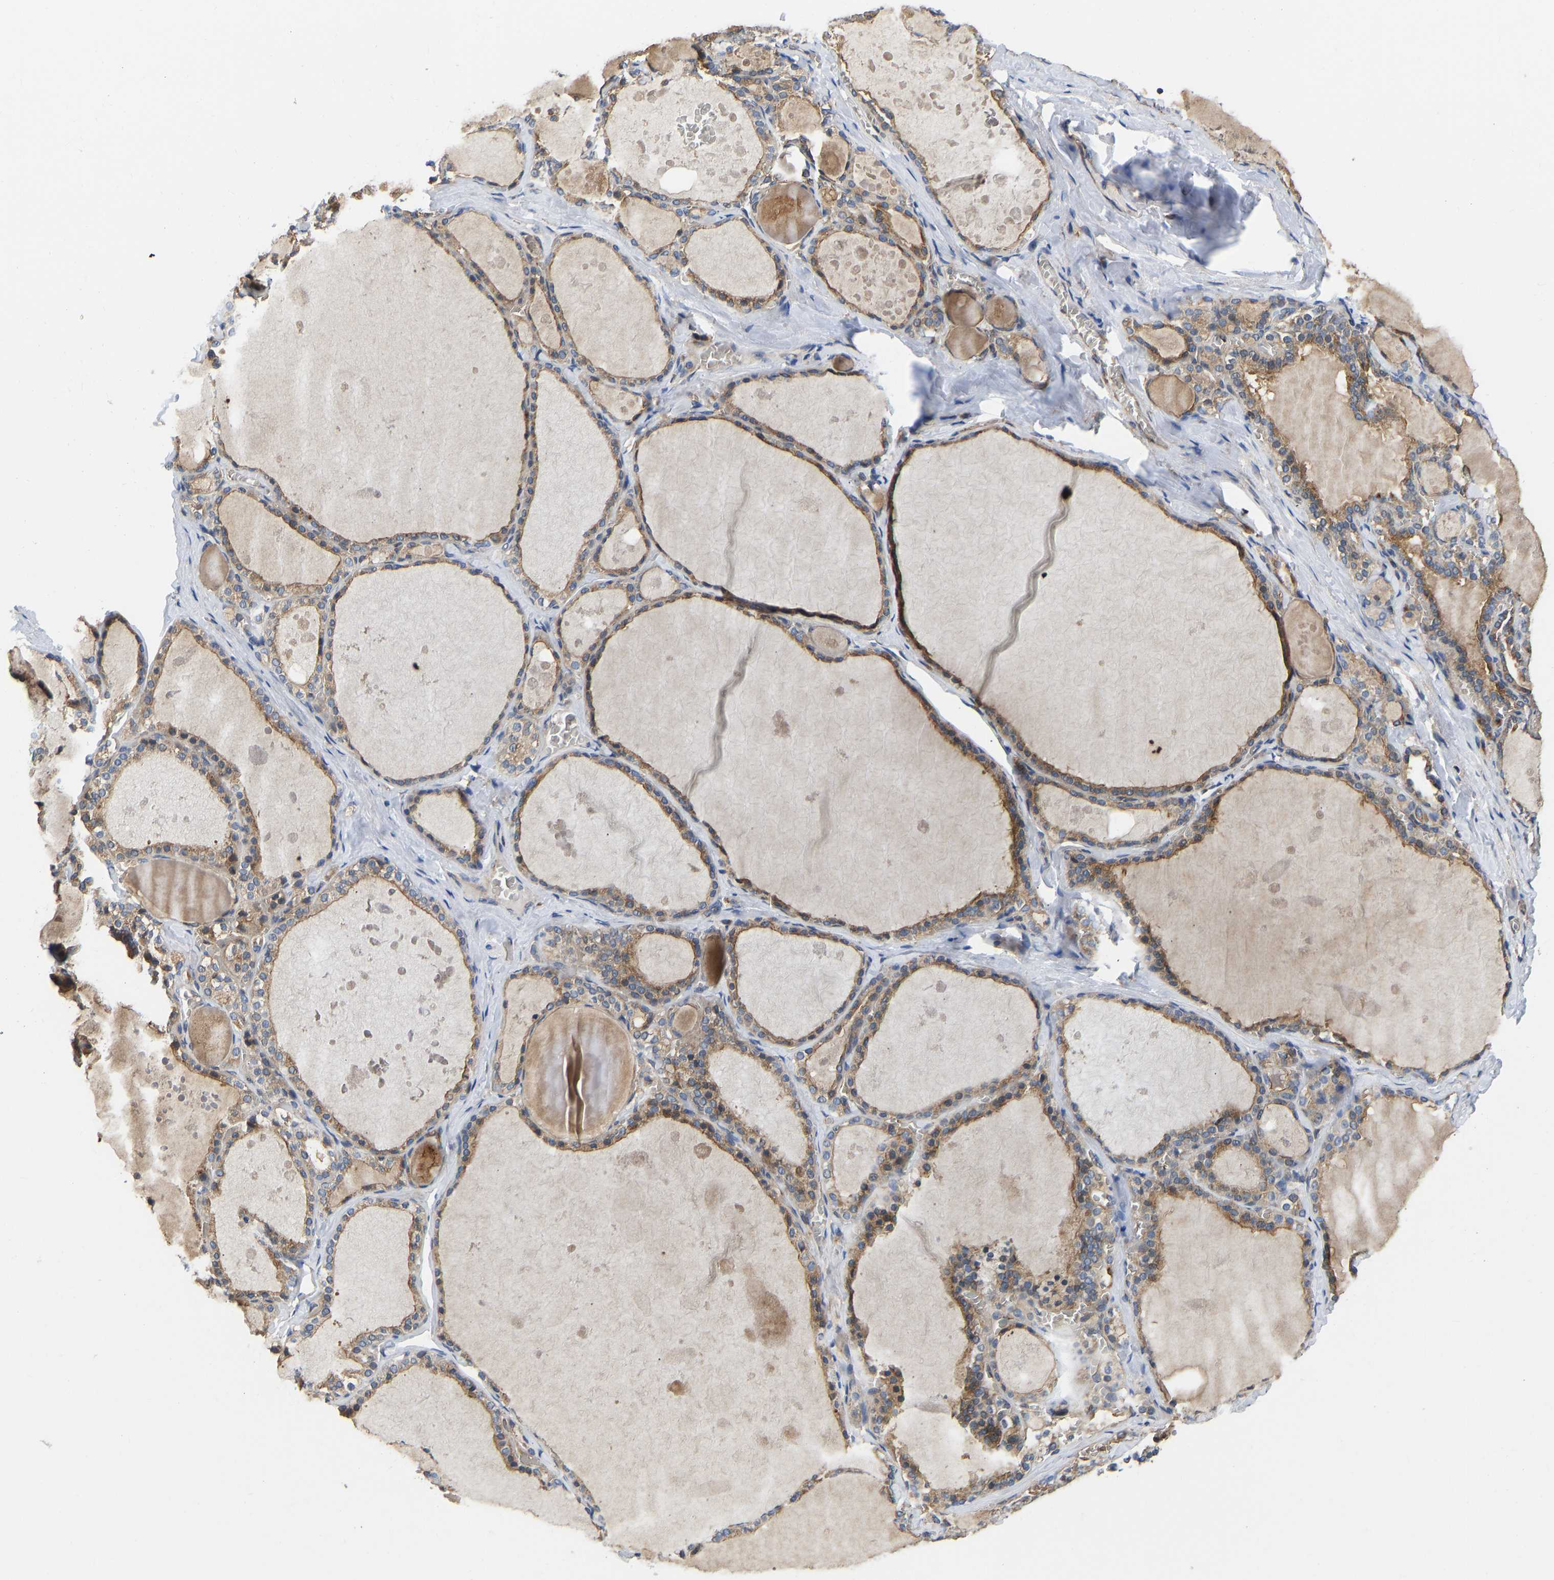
{"staining": {"intensity": "moderate", "quantity": ">75%", "location": "cytoplasmic/membranous"}, "tissue": "thyroid gland", "cell_type": "Glandular cells", "image_type": "normal", "snomed": [{"axis": "morphology", "description": "Normal tissue, NOS"}, {"axis": "topography", "description": "Thyroid gland"}], "caption": "Benign thyroid gland reveals moderate cytoplasmic/membranous staining in about >75% of glandular cells (Stains: DAB (3,3'-diaminobenzidine) in brown, nuclei in blue, Microscopy: brightfield microscopy at high magnification)..", "gene": "FLNB", "patient": {"sex": "male", "age": 56}}